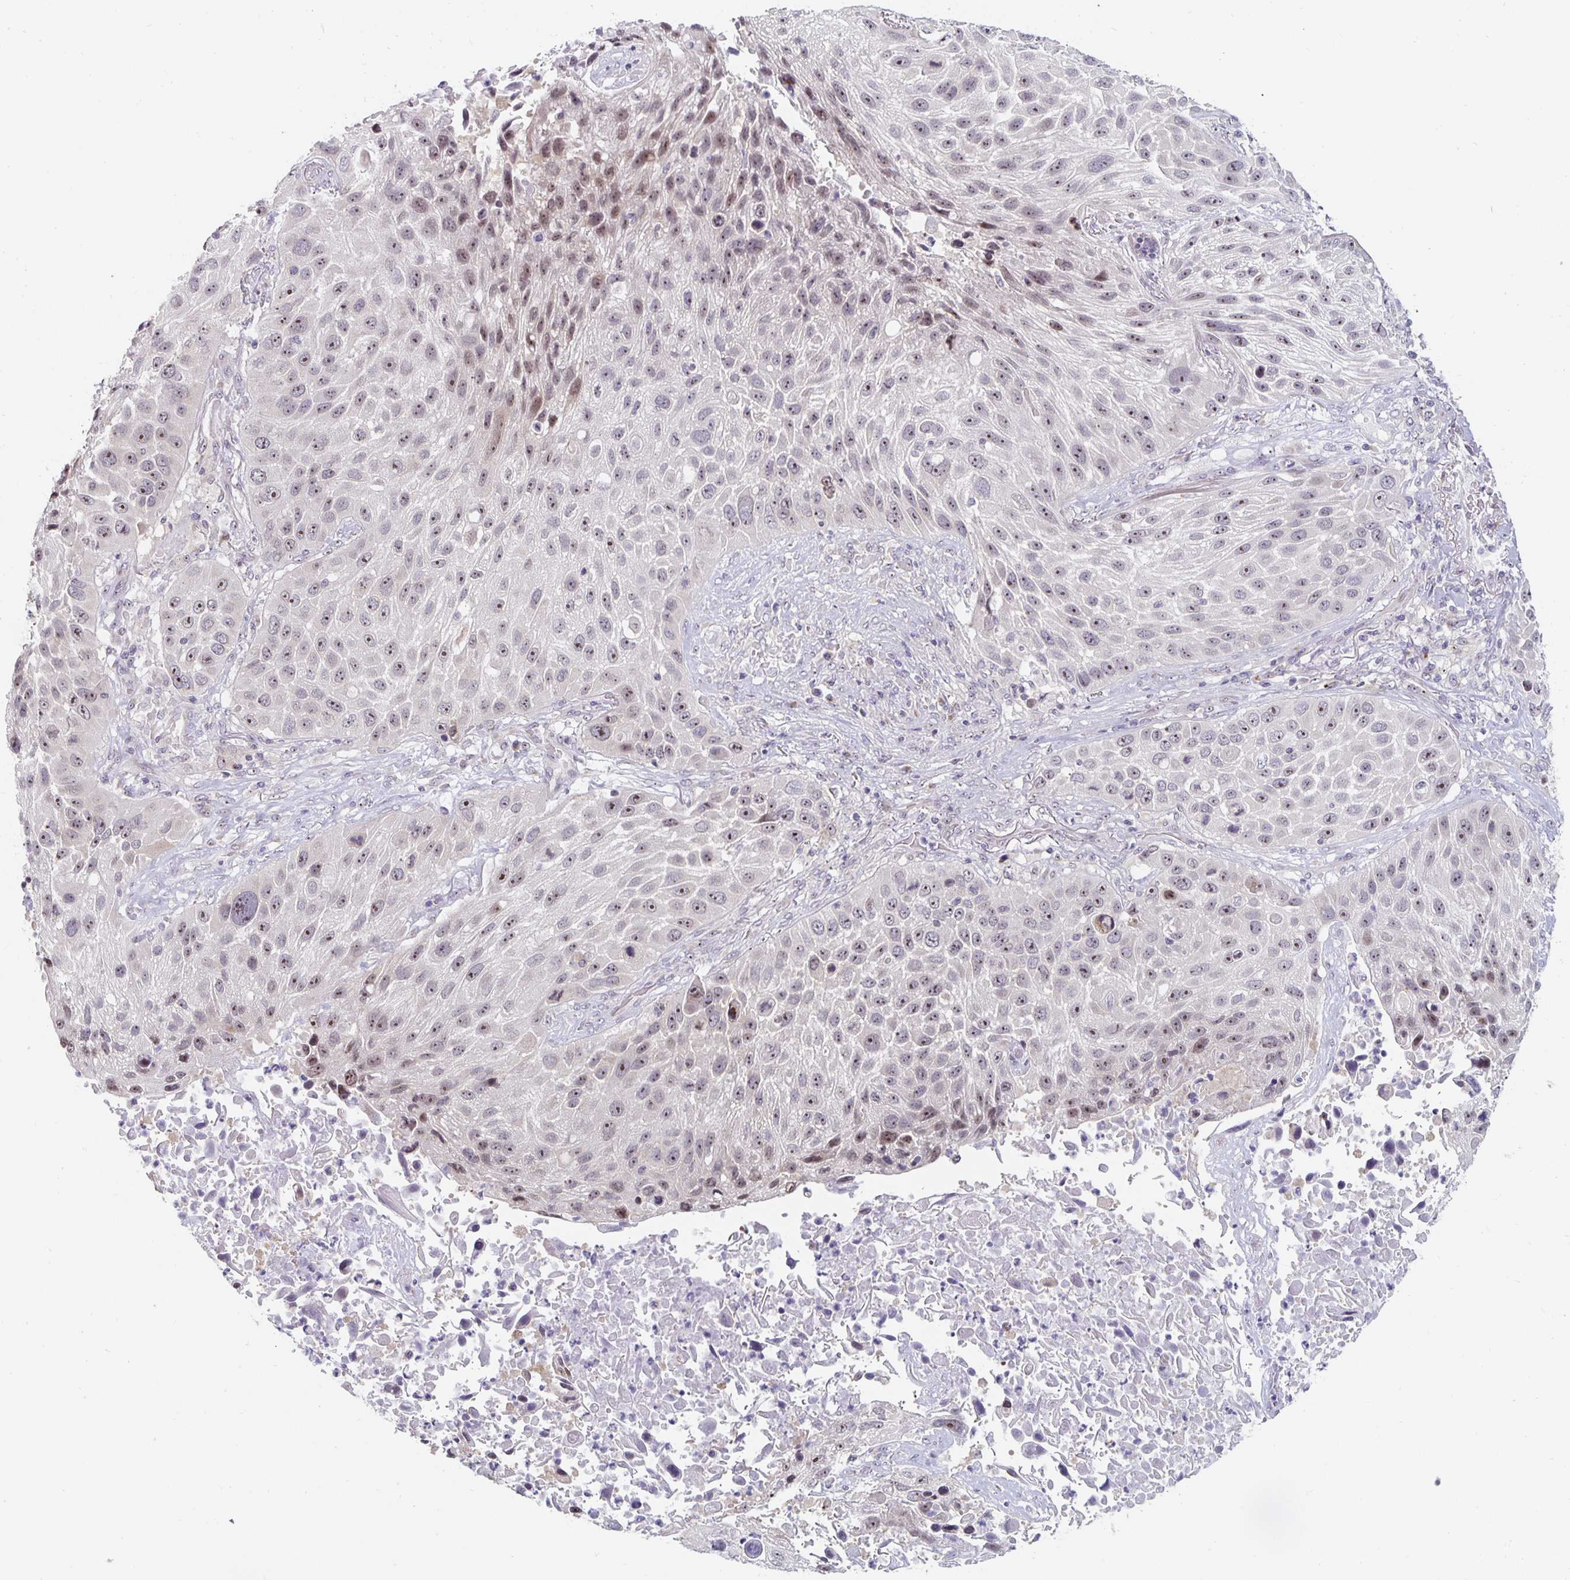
{"staining": {"intensity": "moderate", "quantity": ">75%", "location": "nuclear"}, "tissue": "lung cancer", "cell_type": "Tumor cells", "image_type": "cancer", "snomed": [{"axis": "morphology", "description": "Normal morphology"}, {"axis": "morphology", "description": "Squamous cell carcinoma, NOS"}, {"axis": "topography", "description": "Lymph node"}, {"axis": "topography", "description": "Lung"}], "caption": "An IHC image of tumor tissue is shown. Protein staining in brown labels moderate nuclear positivity in lung cancer within tumor cells.", "gene": "NUP85", "patient": {"sex": "male", "age": 67}}